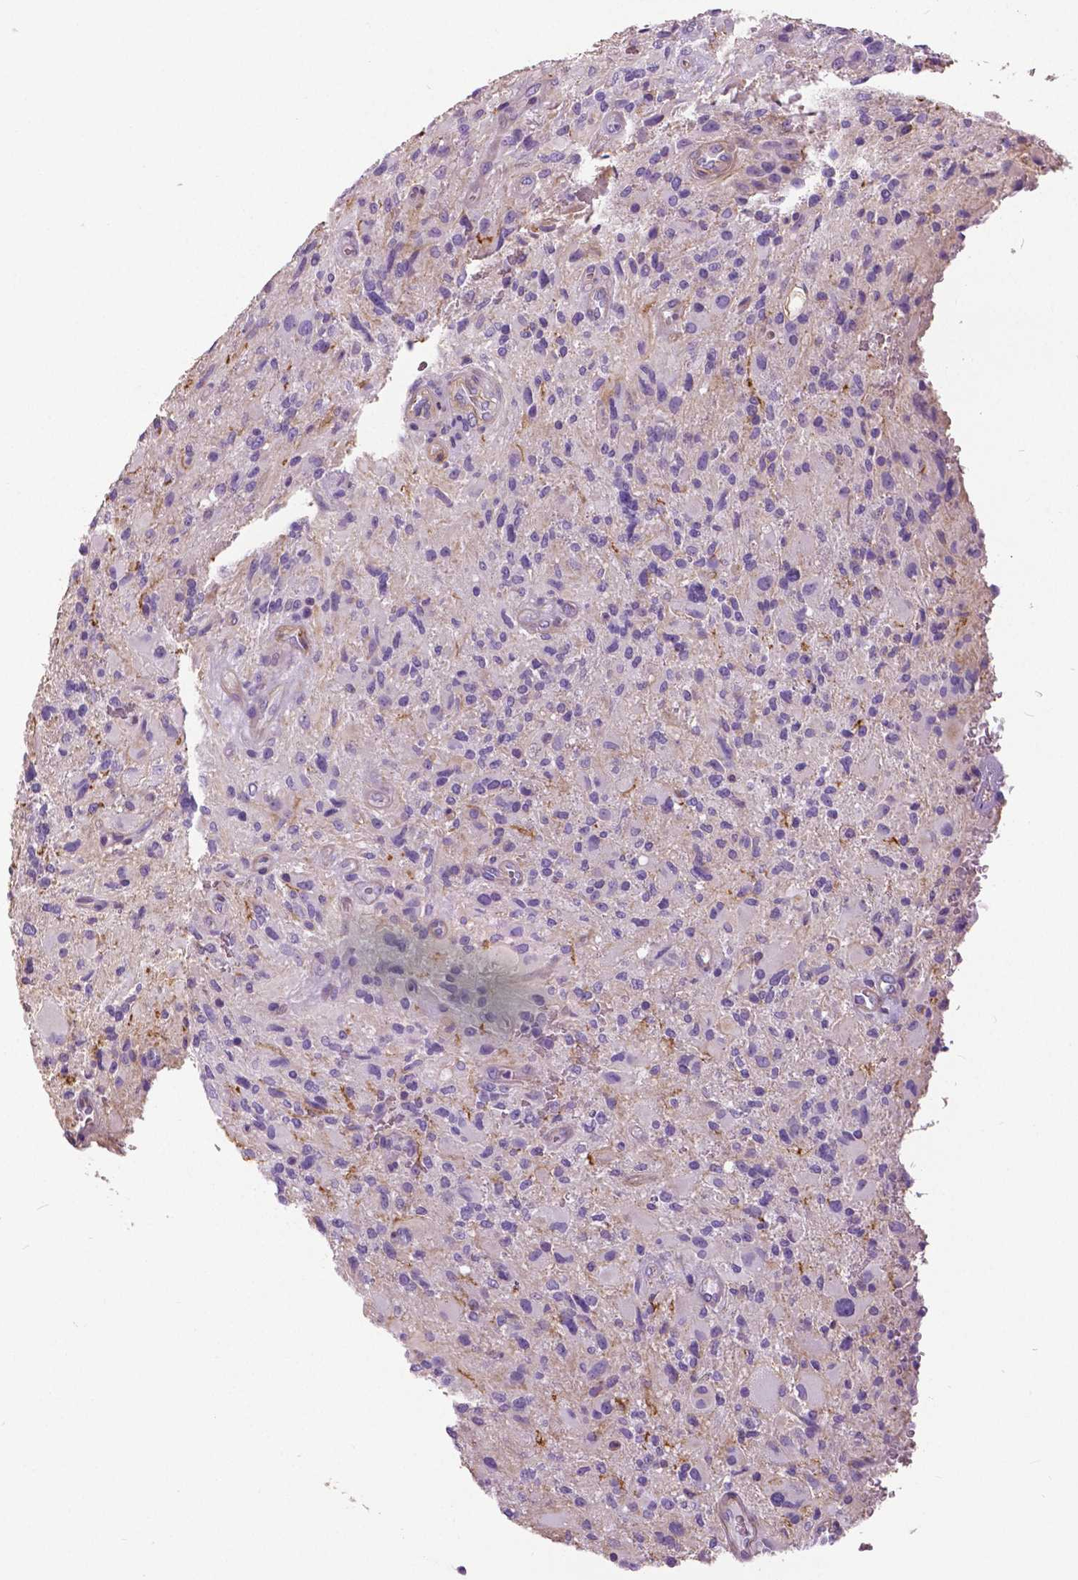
{"staining": {"intensity": "negative", "quantity": "none", "location": "none"}, "tissue": "glioma", "cell_type": "Tumor cells", "image_type": "cancer", "snomed": [{"axis": "morphology", "description": "Glioma, malignant, High grade"}, {"axis": "topography", "description": "Brain"}], "caption": "Immunohistochemistry (IHC) of human malignant high-grade glioma reveals no staining in tumor cells.", "gene": "ANXA13", "patient": {"sex": "male", "age": 53}}